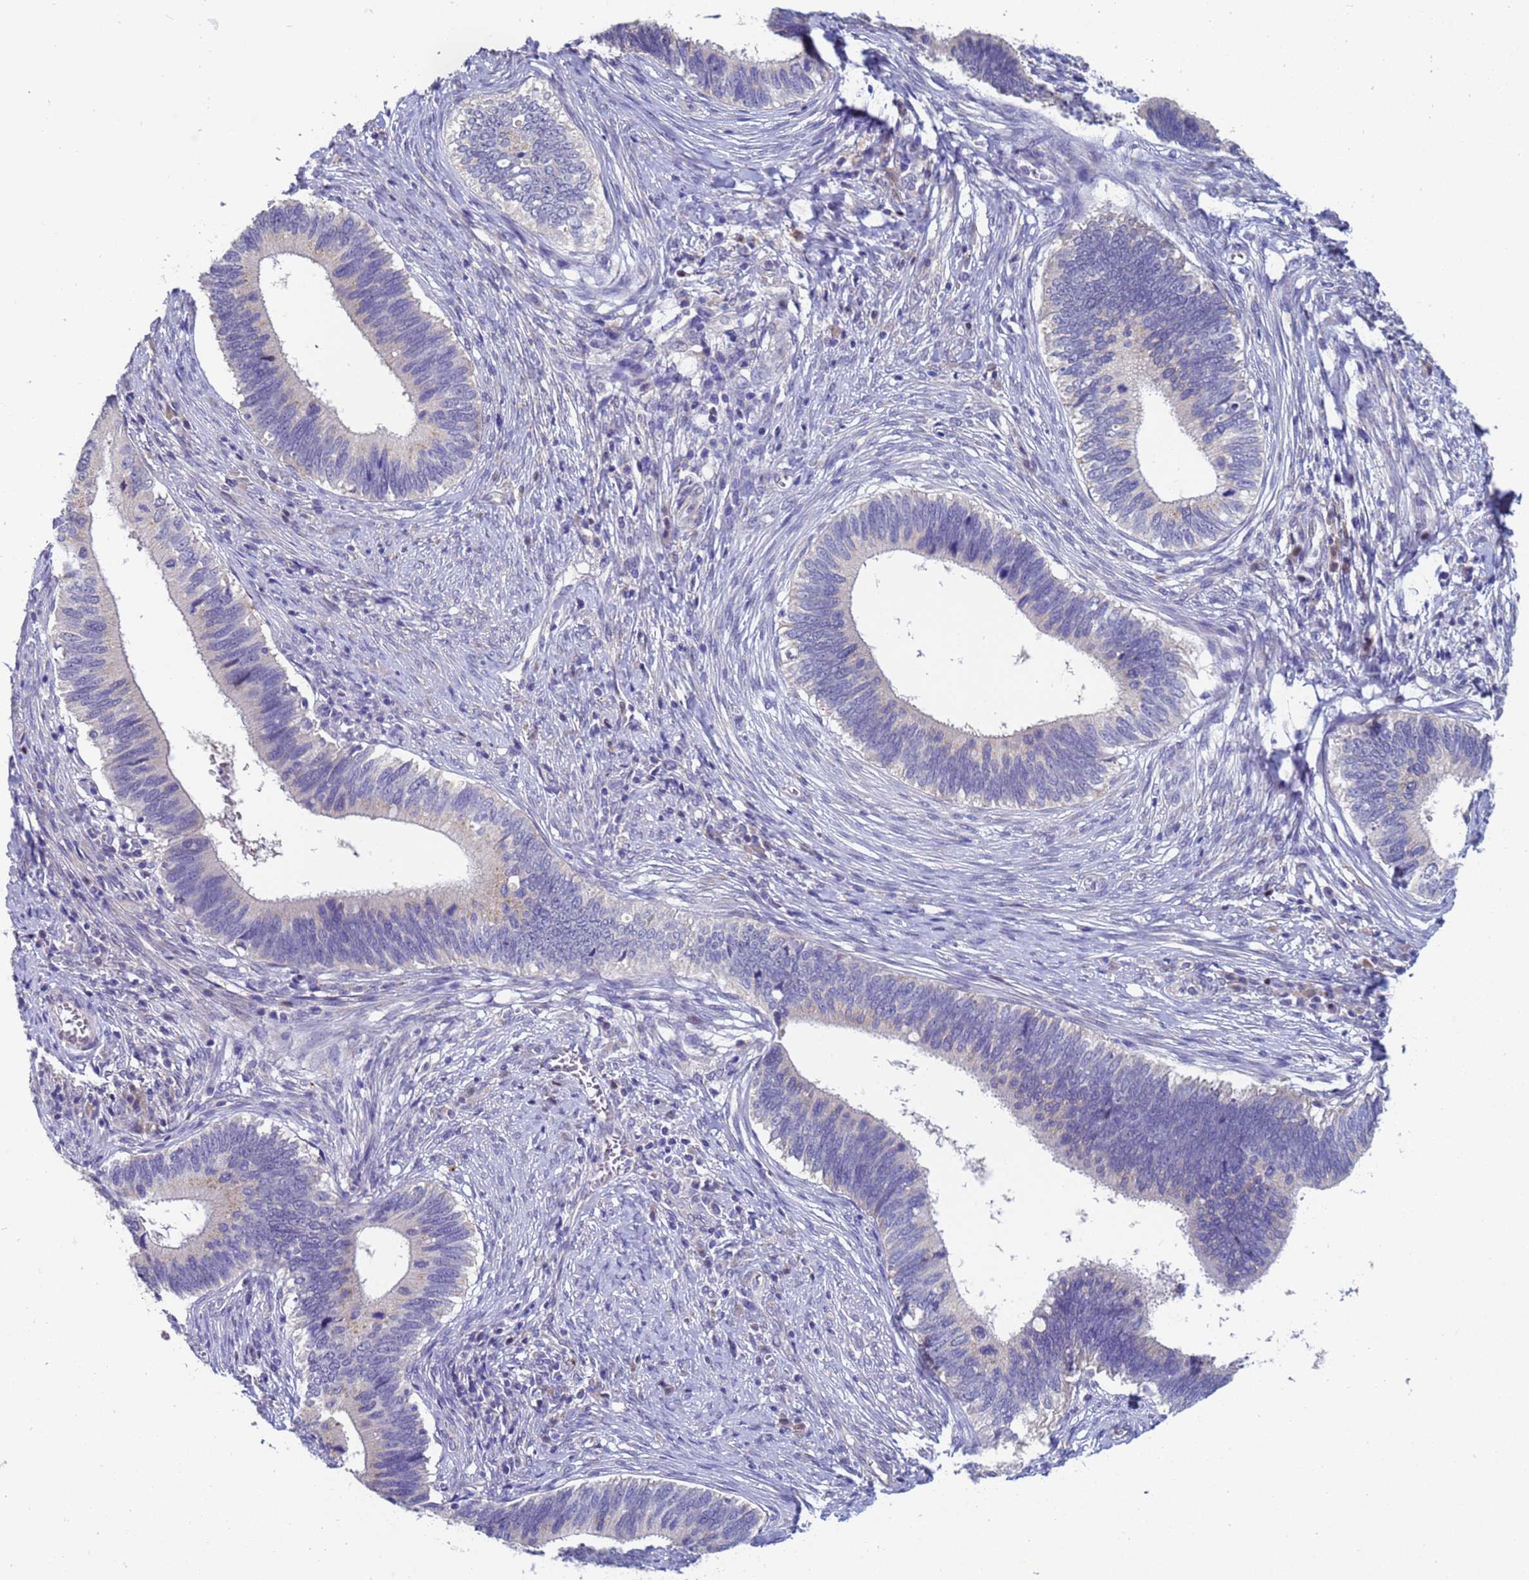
{"staining": {"intensity": "negative", "quantity": "none", "location": "none"}, "tissue": "cervical cancer", "cell_type": "Tumor cells", "image_type": "cancer", "snomed": [{"axis": "morphology", "description": "Adenocarcinoma, NOS"}, {"axis": "topography", "description": "Cervix"}], "caption": "Immunohistochemical staining of human adenocarcinoma (cervical) displays no significant expression in tumor cells.", "gene": "IHO1", "patient": {"sex": "female", "age": 42}}